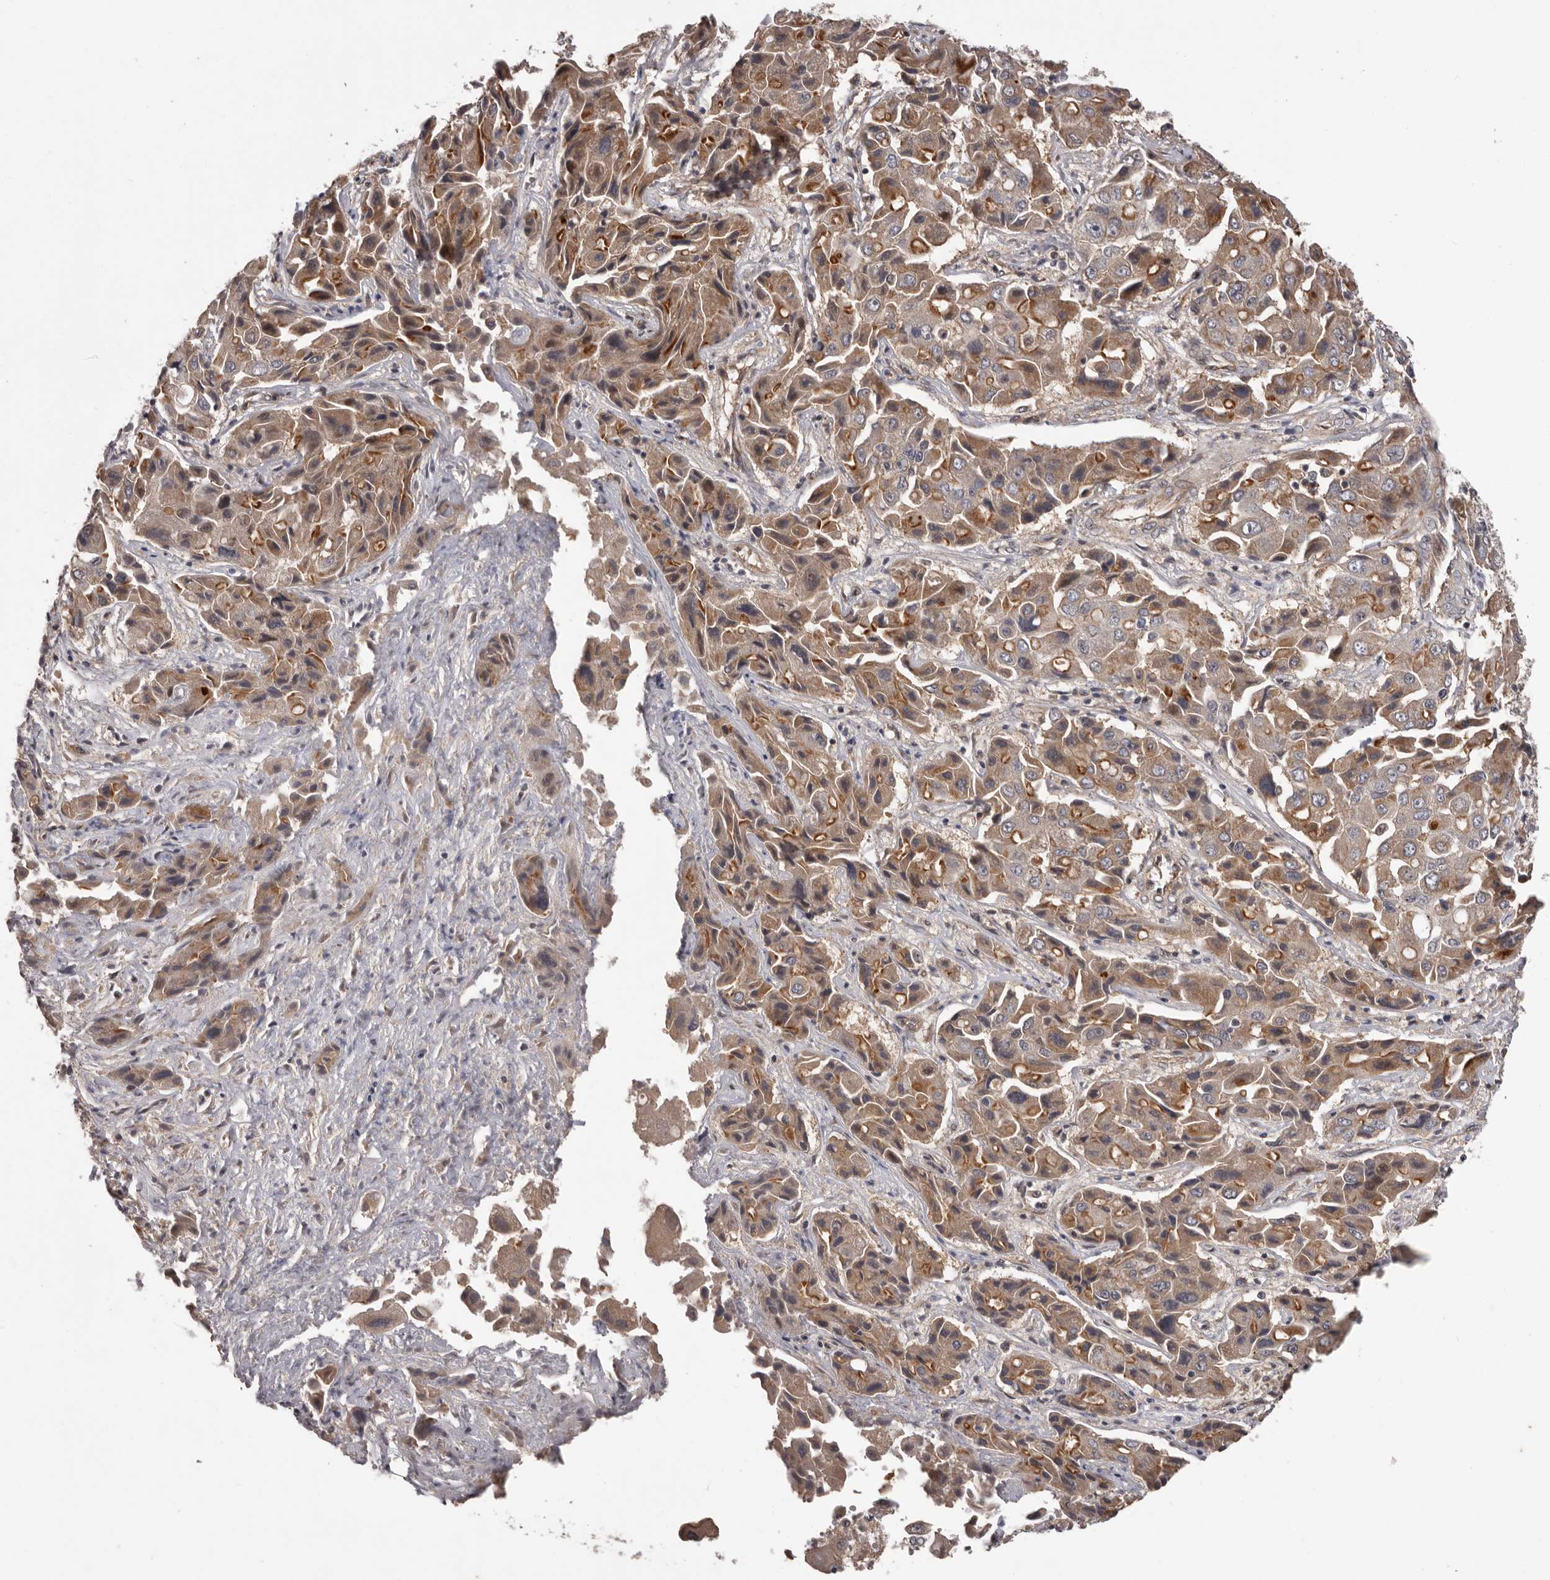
{"staining": {"intensity": "moderate", "quantity": ">75%", "location": "cytoplasmic/membranous"}, "tissue": "liver cancer", "cell_type": "Tumor cells", "image_type": "cancer", "snomed": [{"axis": "morphology", "description": "Cholangiocarcinoma"}, {"axis": "topography", "description": "Liver"}], "caption": "There is medium levels of moderate cytoplasmic/membranous staining in tumor cells of cholangiocarcinoma (liver), as demonstrated by immunohistochemical staining (brown color).", "gene": "PRKD1", "patient": {"sex": "male", "age": 67}}